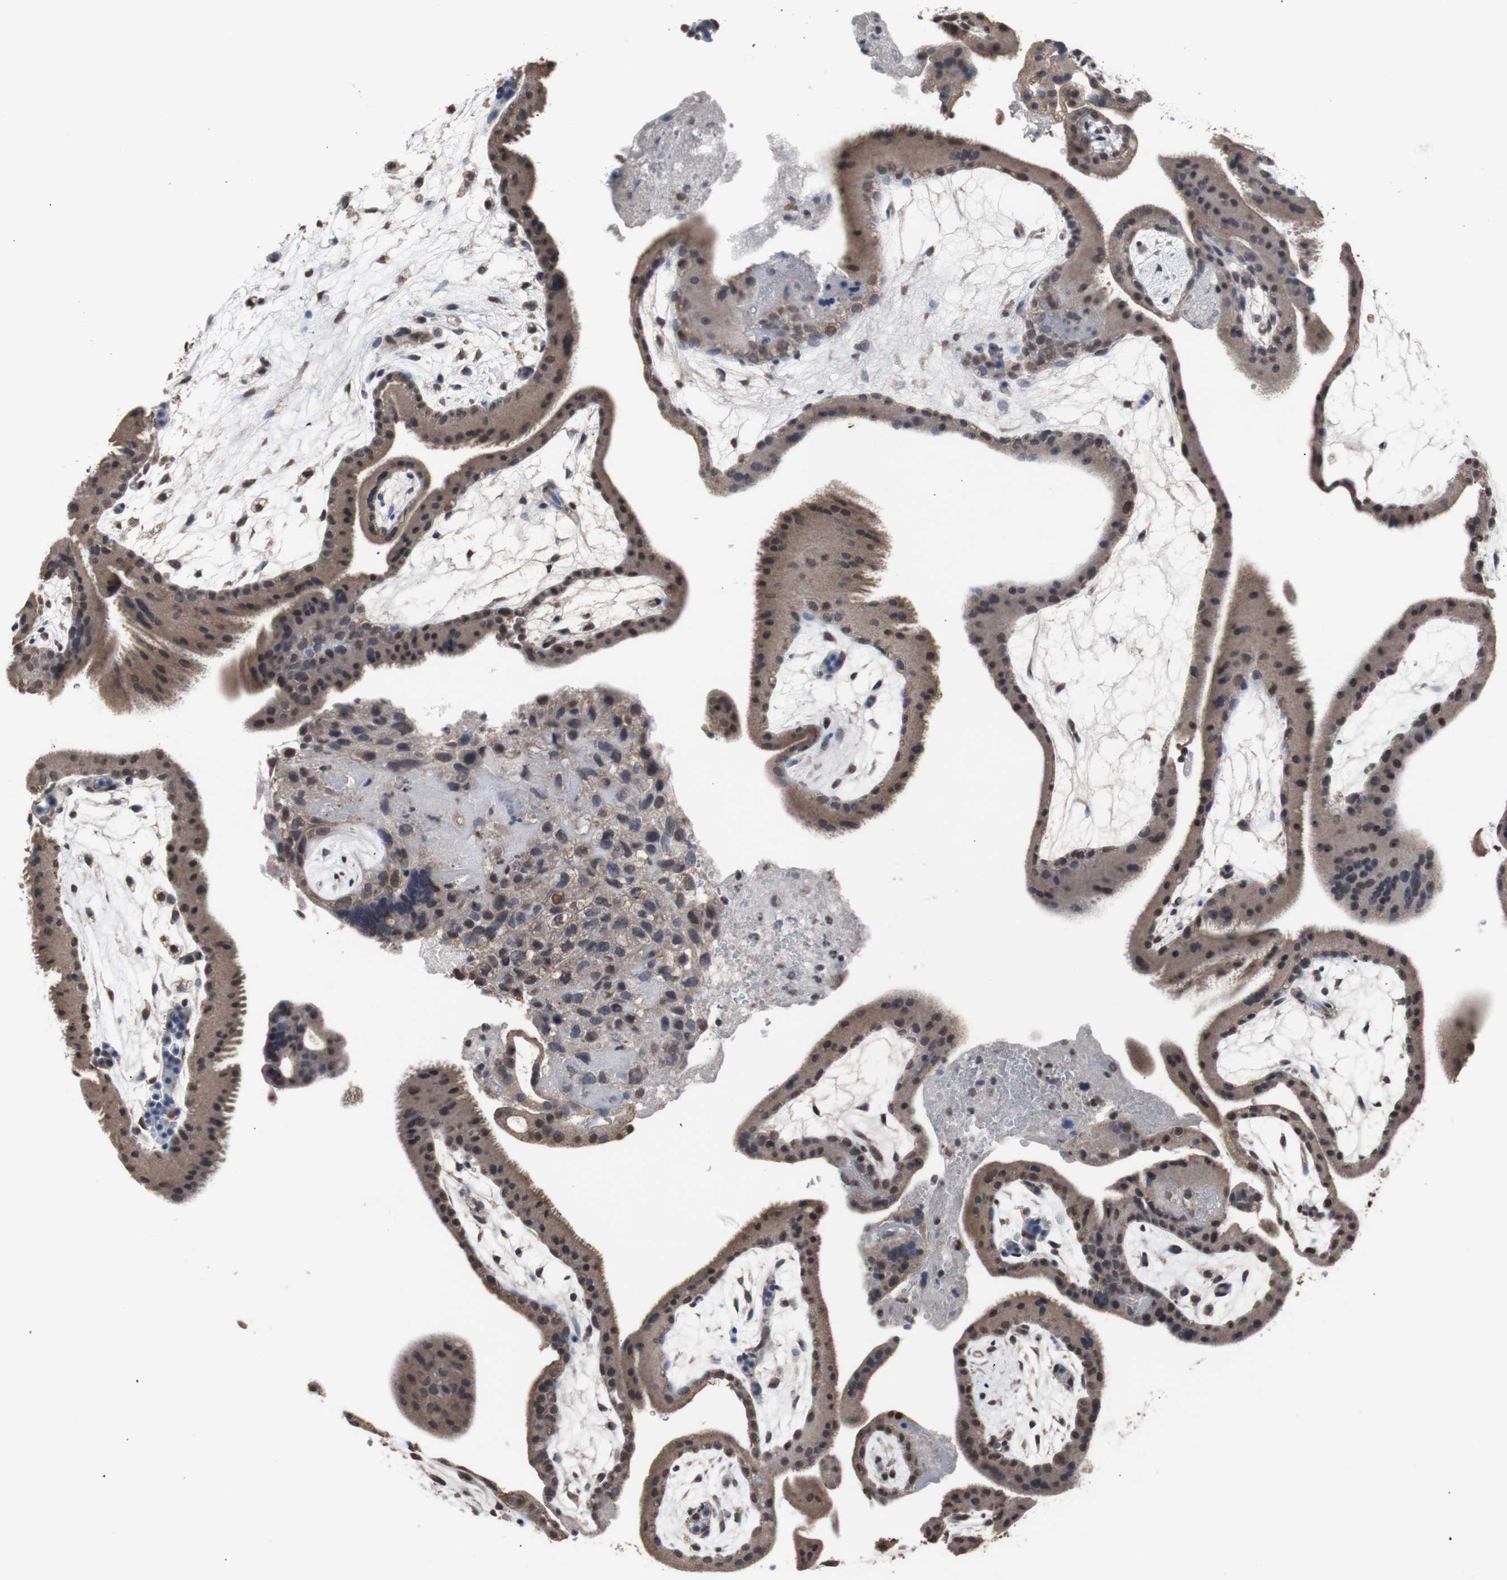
{"staining": {"intensity": "weak", "quantity": "25%-75%", "location": "cytoplasmic/membranous"}, "tissue": "placenta", "cell_type": "Decidual cells", "image_type": "normal", "snomed": [{"axis": "morphology", "description": "Normal tissue, NOS"}, {"axis": "topography", "description": "Placenta"}], "caption": "A low amount of weak cytoplasmic/membranous expression is seen in approximately 25%-75% of decidual cells in benign placenta. Using DAB (brown) and hematoxylin (blue) stains, captured at high magnification using brightfield microscopy.", "gene": "MED27", "patient": {"sex": "female", "age": 19}}